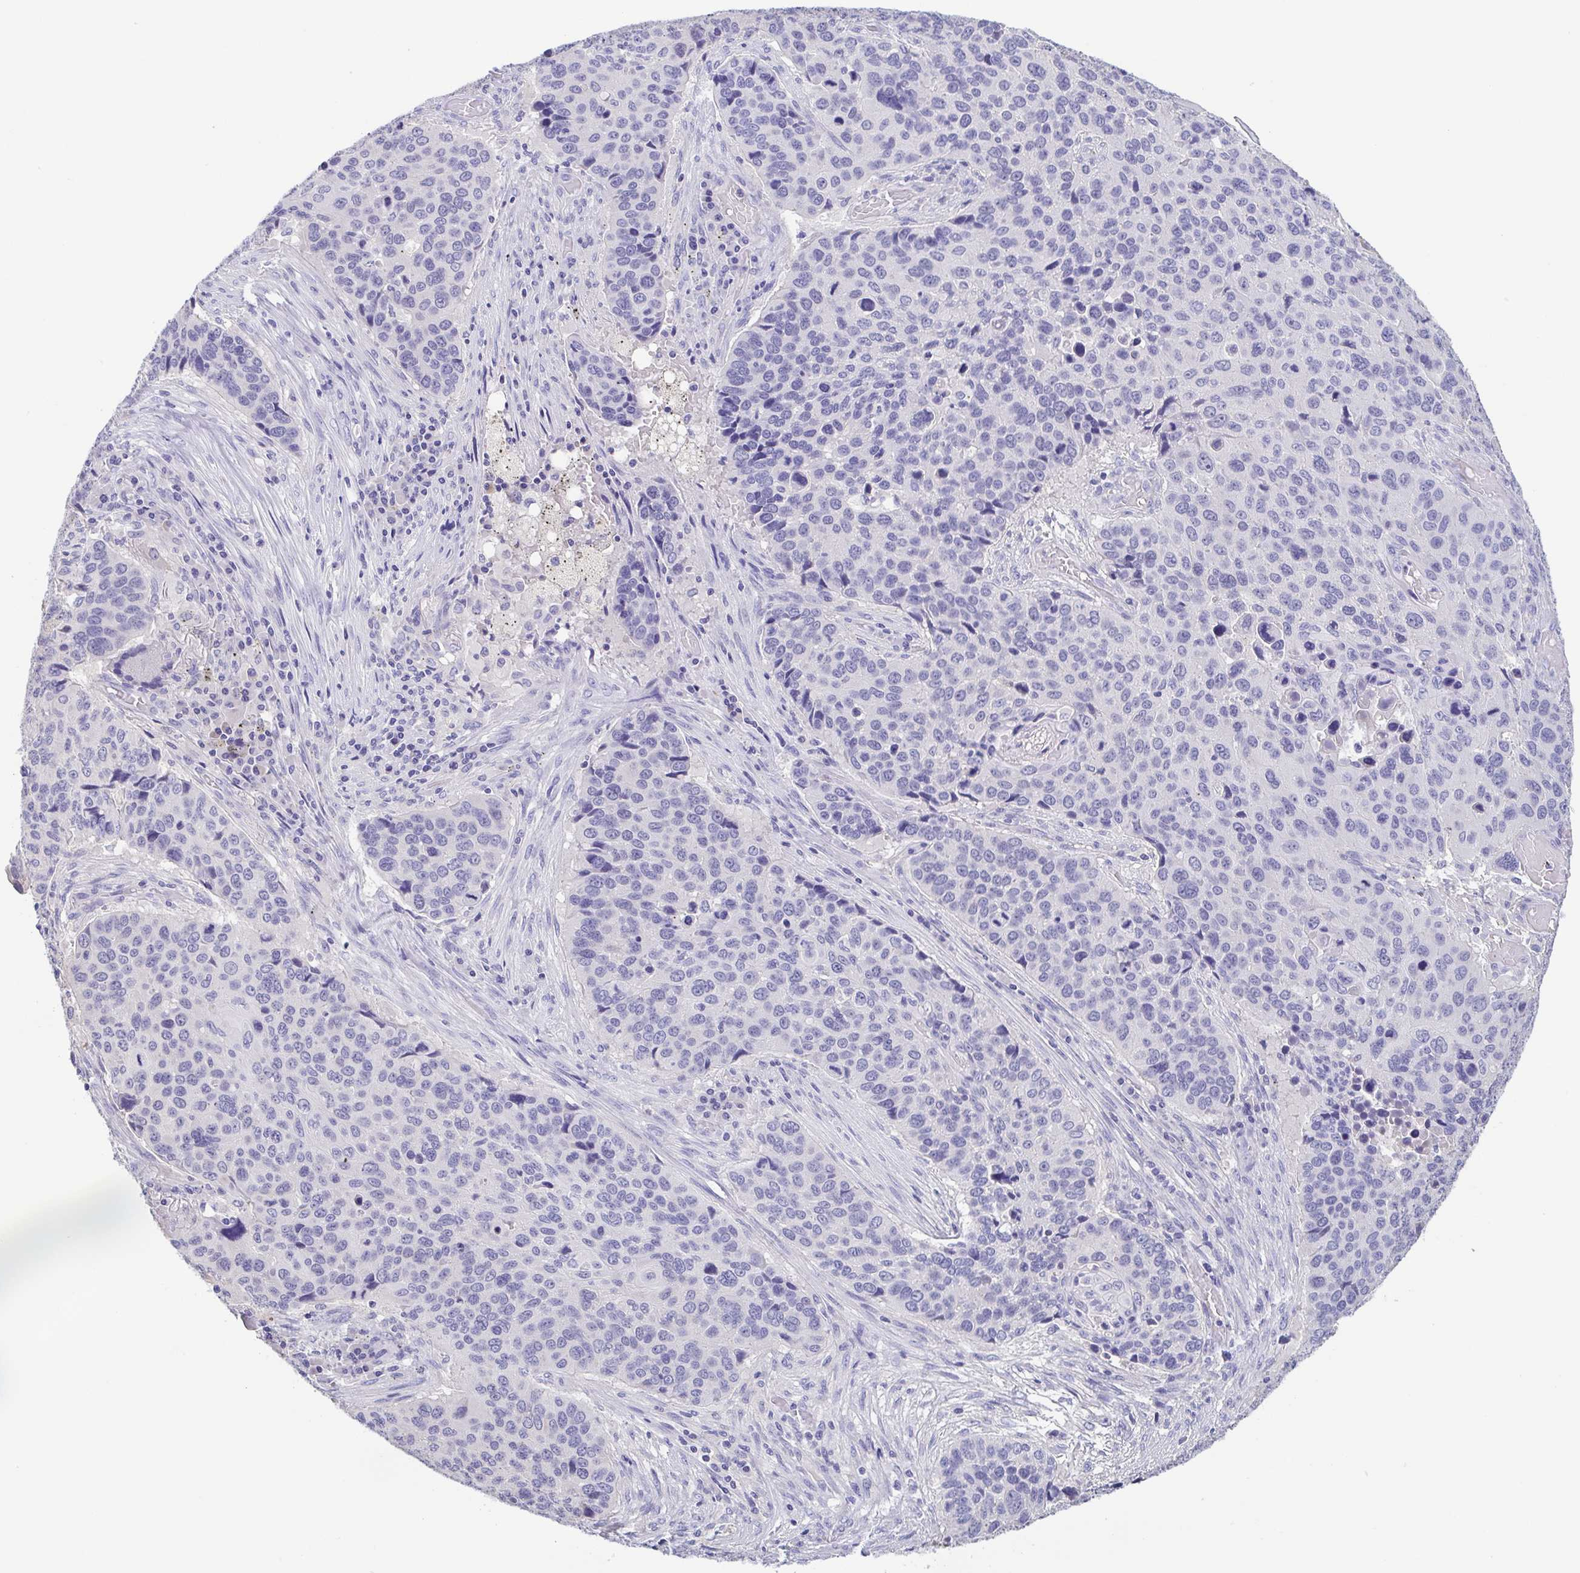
{"staining": {"intensity": "negative", "quantity": "none", "location": "none"}, "tissue": "lung cancer", "cell_type": "Tumor cells", "image_type": "cancer", "snomed": [{"axis": "morphology", "description": "Squamous cell carcinoma, NOS"}, {"axis": "topography", "description": "Lung"}], "caption": "An immunohistochemistry (IHC) histopathology image of lung cancer (squamous cell carcinoma) is shown. There is no staining in tumor cells of lung cancer (squamous cell carcinoma).", "gene": "TREH", "patient": {"sex": "male", "age": 68}}